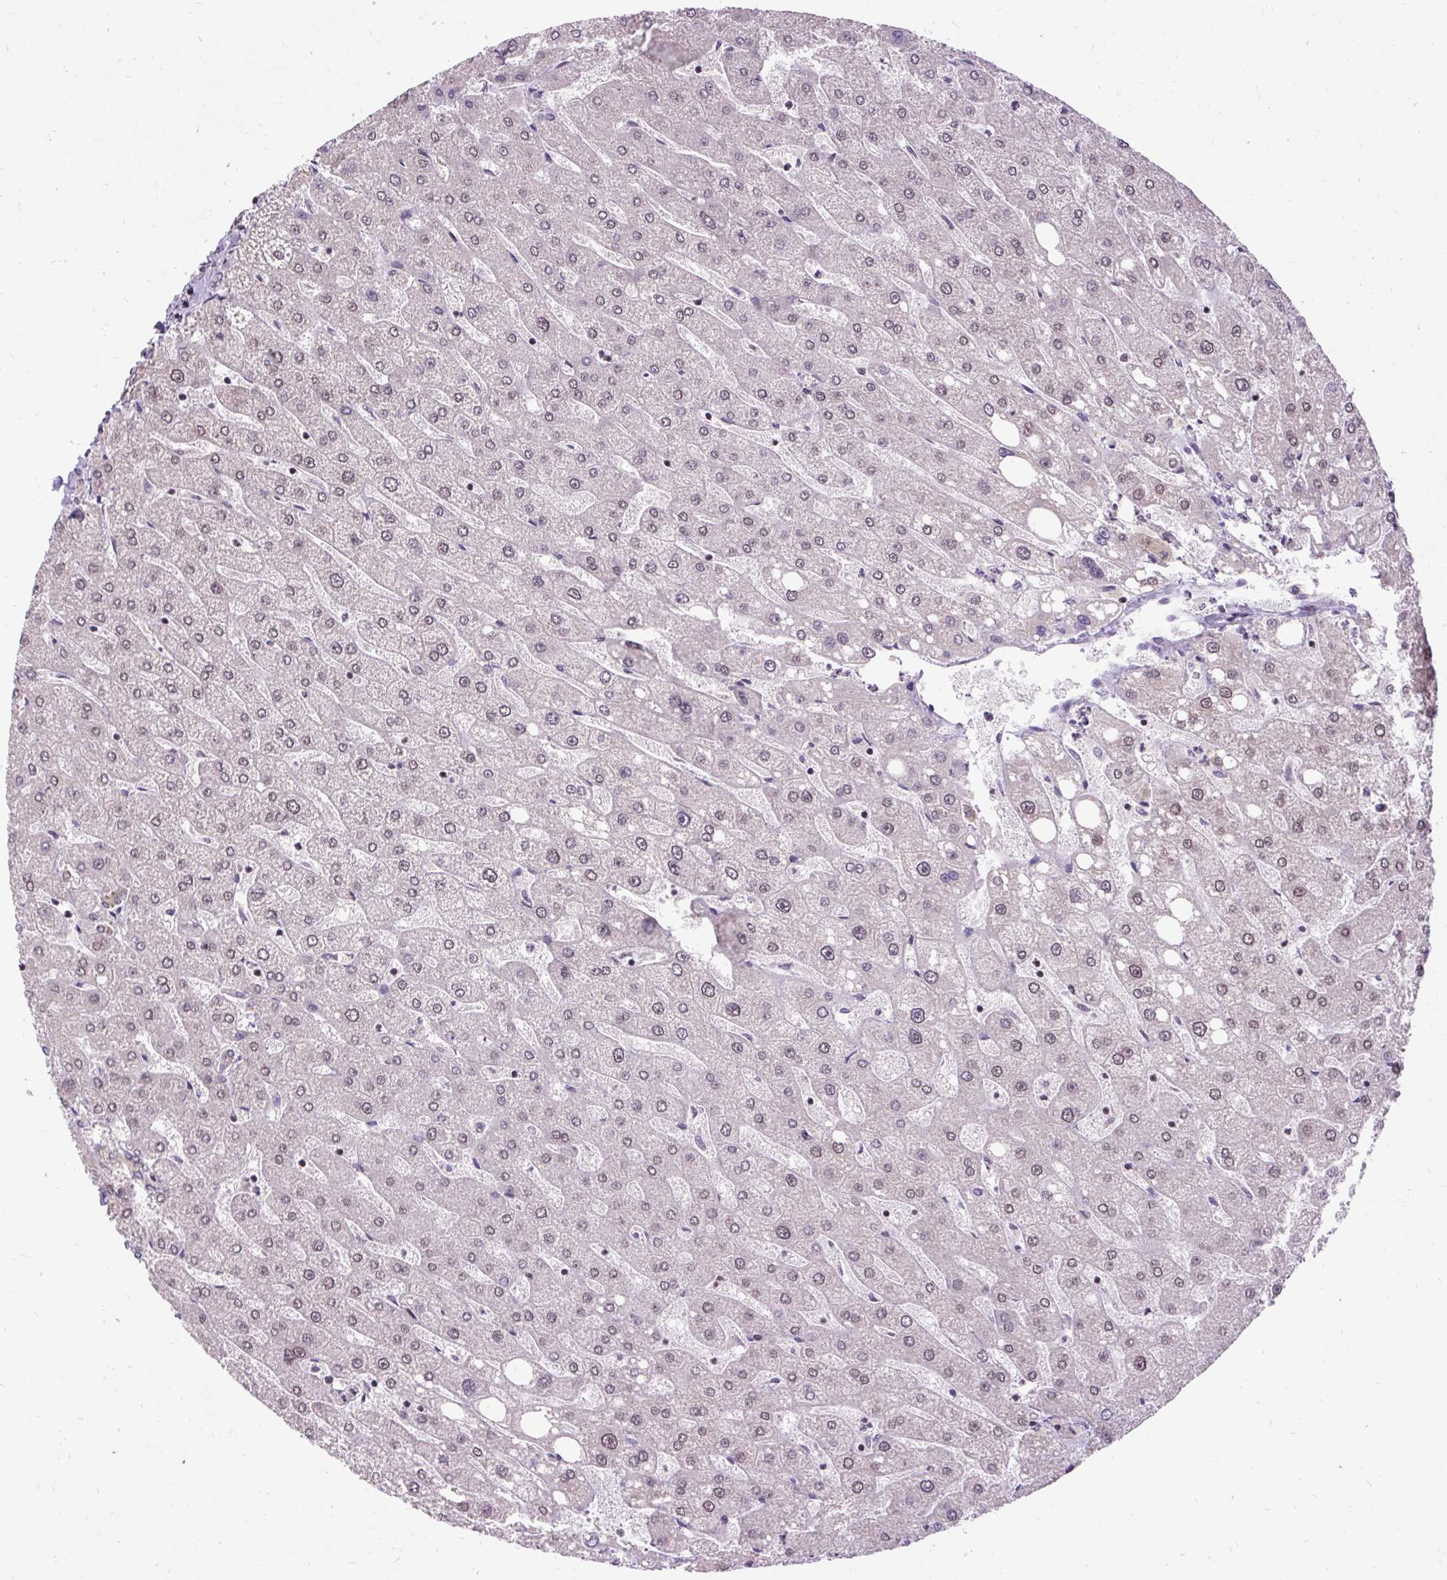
{"staining": {"intensity": "moderate", "quantity": "25%-75%", "location": "cytoplasmic/membranous,nuclear"}, "tissue": "liver", "cell_type": "Cholangiocytes", "image_type": "normal", "snomed": [{"axis": "morphology", "description": "Normal tissue, NOS"}, {"axis": "topography", "description": "Liver"}], "caption": "Unremarkable liver reveals moderate cytoplasmic/membranous,nuclear expression in about 25%-75% of cholangiocytes (DAB (3,3'-diaminobenzidine) IHC, brown staining for protein, blue staining for nuclei)..", "gene": "ZNF672", "patient": {"sex": "male", "age": 67}}